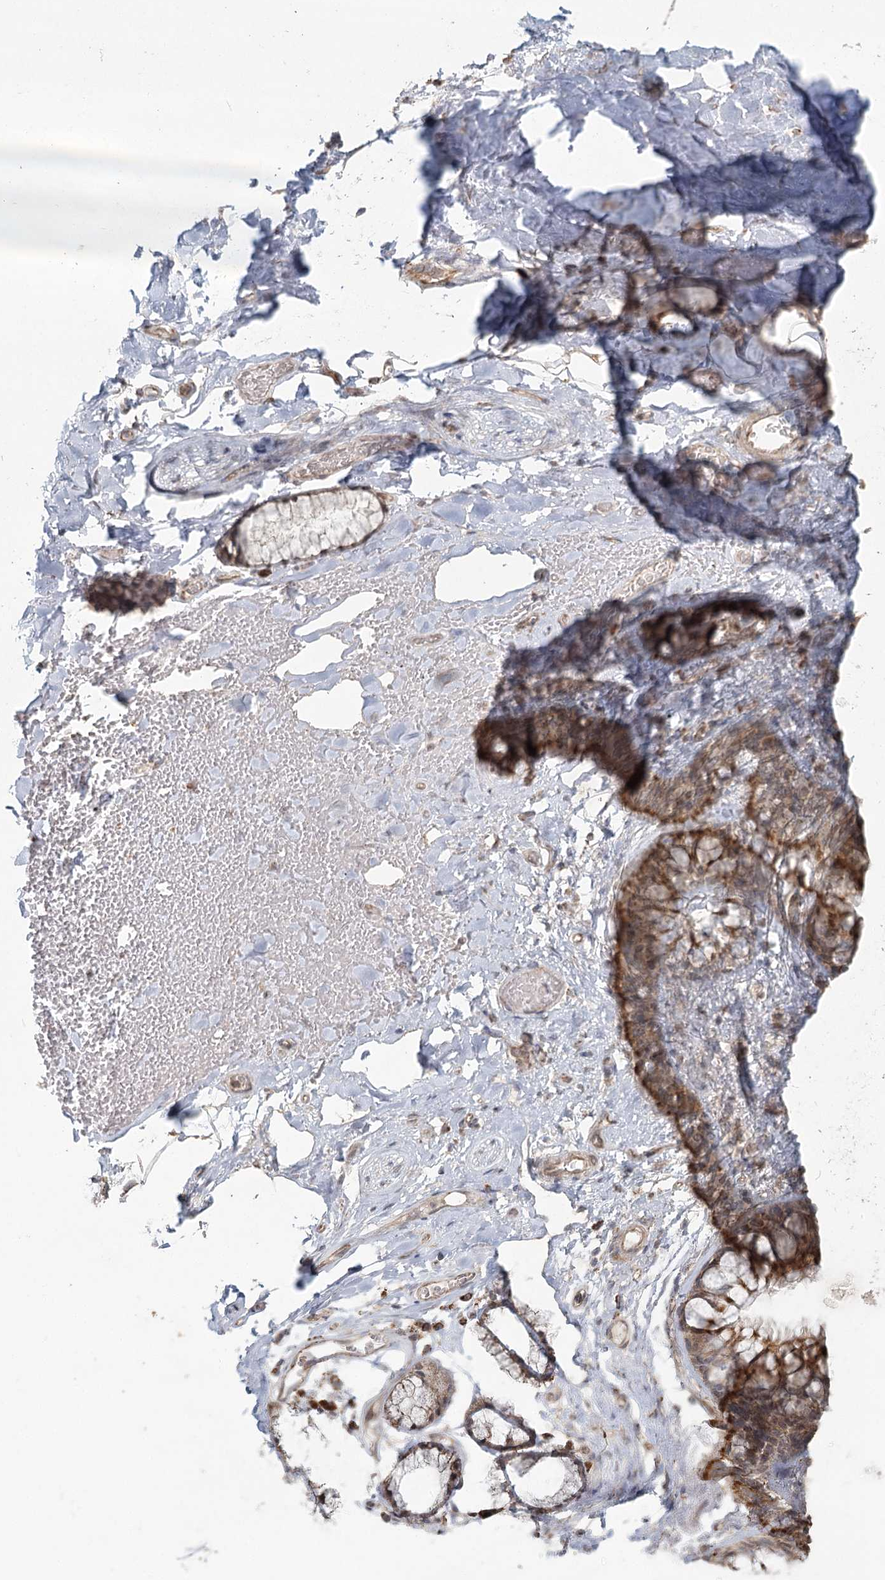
{"staining": {"intensity": "negative", "quantity": "none", "location": "none"}, "tissue": "adipose tissue", "cell_type": "Adipocytes", "image_type": "normal", "snomed": [{"axis": "morphology", "description": "Normal tissue, NOS"}, {"axis": "topography", "description": "Cartilage tissue"}, {"axis": "topography", "description": "Bronchus"}], "caption": "High magnification brightfield microscopy of unremarkable adipose tissue stained with DAB (brown) and counterstained with hematoxylin (blue): adipocytes show no significant expression.", "gene": "LACTB", "patient": {"sex": "female", "age": 73}}